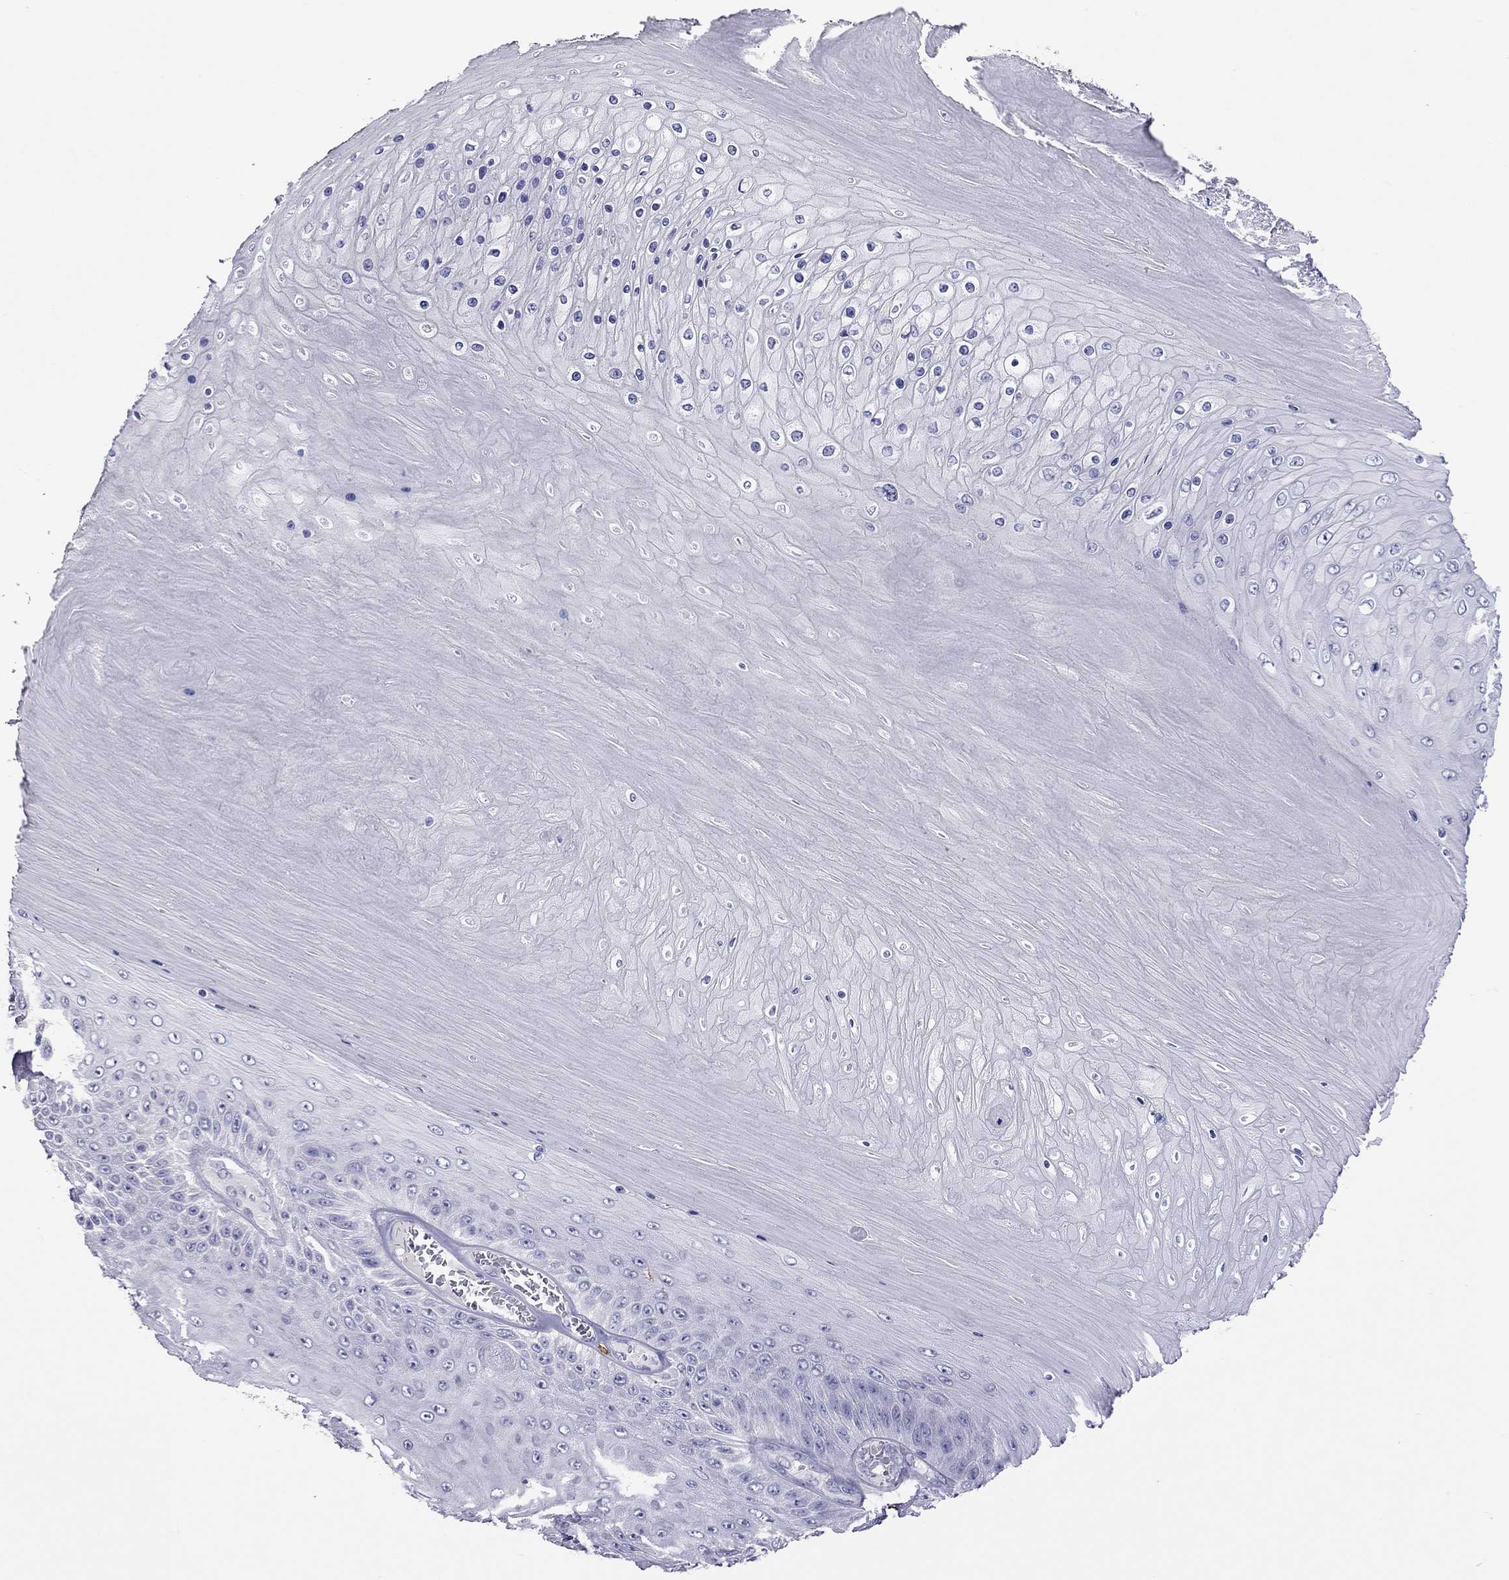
{"staining": {"intensity": "negative", "quantity": "none", "location": "none"}, "tissue": "skin cancer", "cell_type": "Tumor cells", "image_type": "cancer", "snomed": [{"axis": "morphology", "description": "Squamous cell carcinoma, NOS"}, {"axis": "topography", "description": "Skin"}], "caption": "Skin squamous cell carcinoma was stained to show a protein in brown. There is no significant staining in tumor cells.", "gene": "IL17REL", "patient": {"sex": "male", "age": 62}}